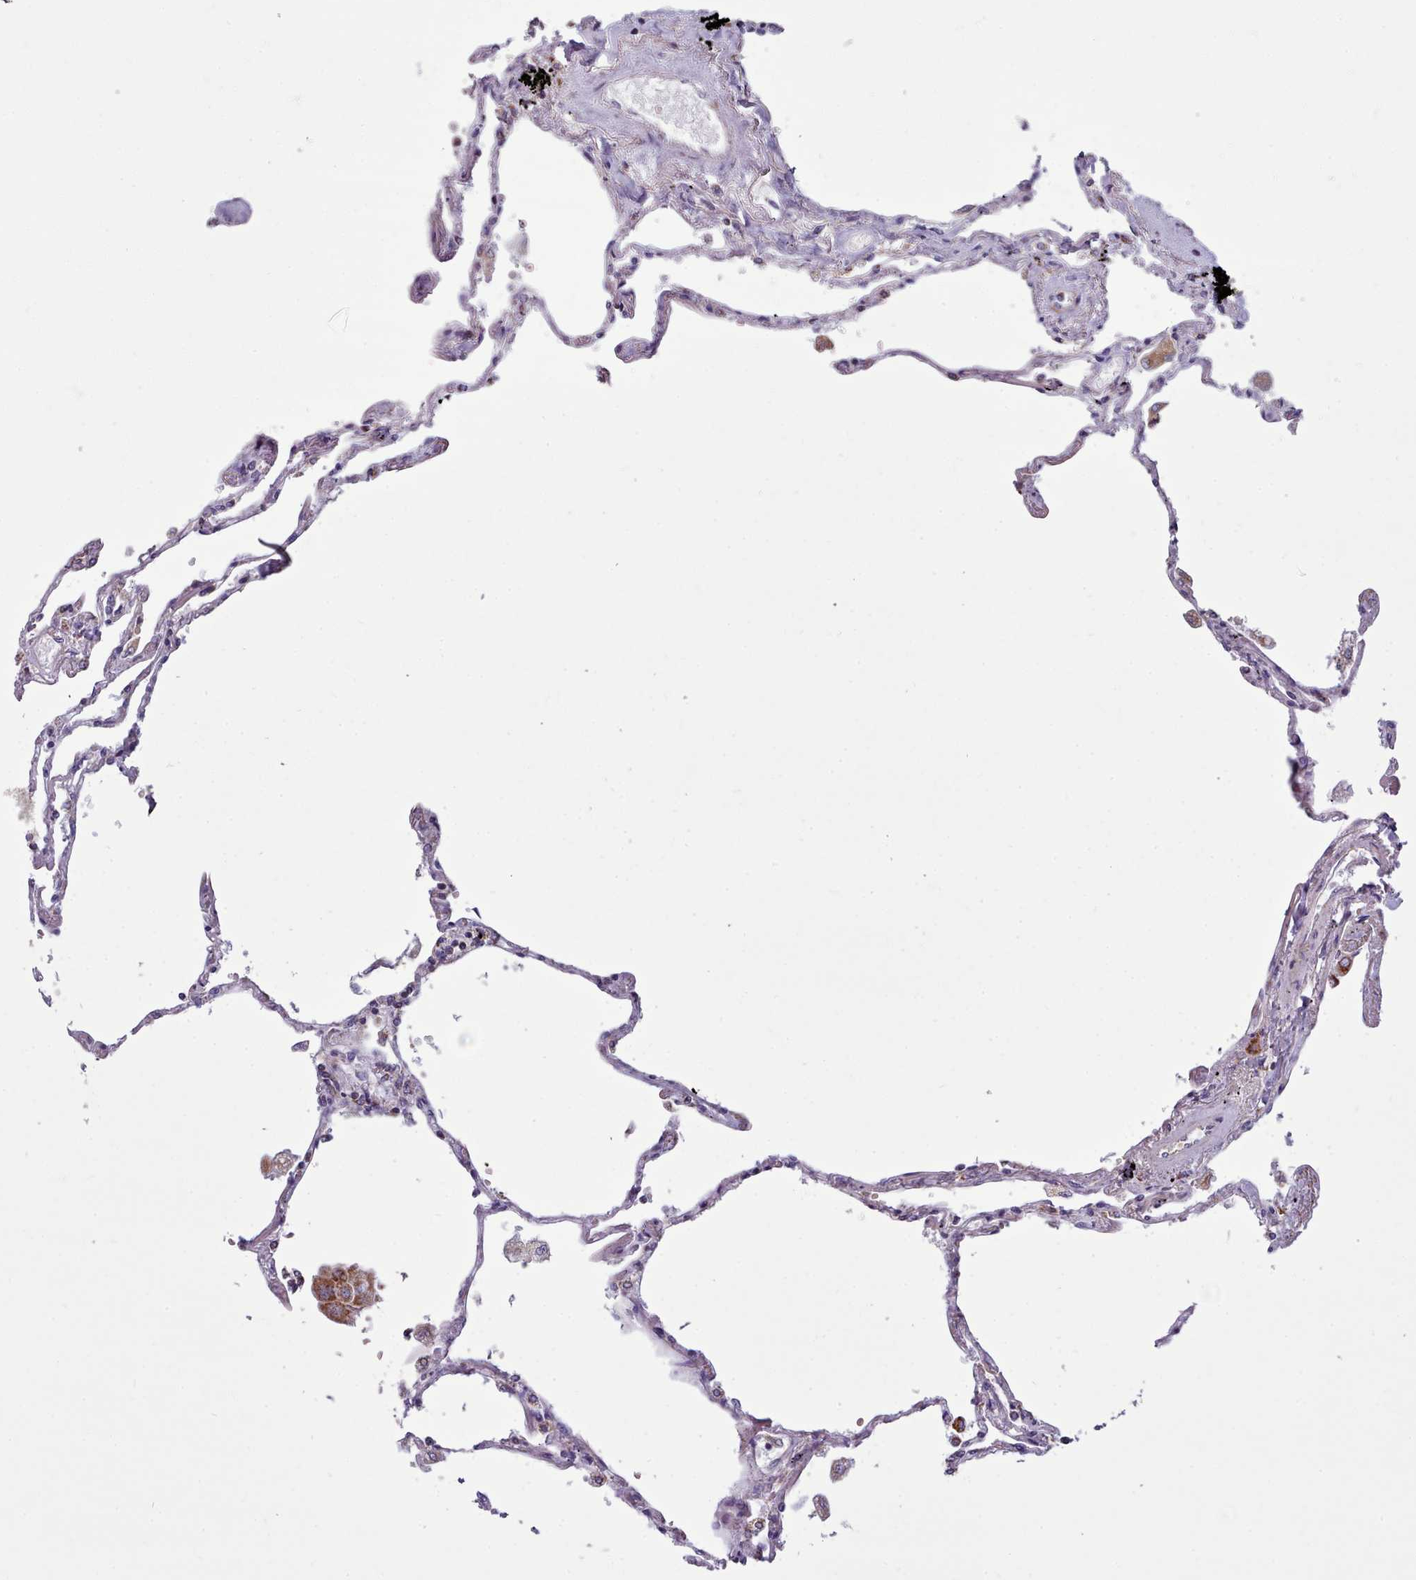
{"staining": {"intensity": "moderate", "quantity": "<25%", "location": "cytoplasmic/membranous"}, "tissue": "lung", "cell_type": "Alveolar cells", "image_type": "normal", "snomed": [{"axis": "morphology", "description": "Normal tissue, NOS"}, {"axis": "topography", "description": "Lung"}], "caption": "Immunohistochemical staining of unremarkable lung shows moderate cytoplasmic/membranous protein staining in about <25% of alveolar cells.", "gene": "SRP54", "patient": {"sex": "female", "age": 67}}